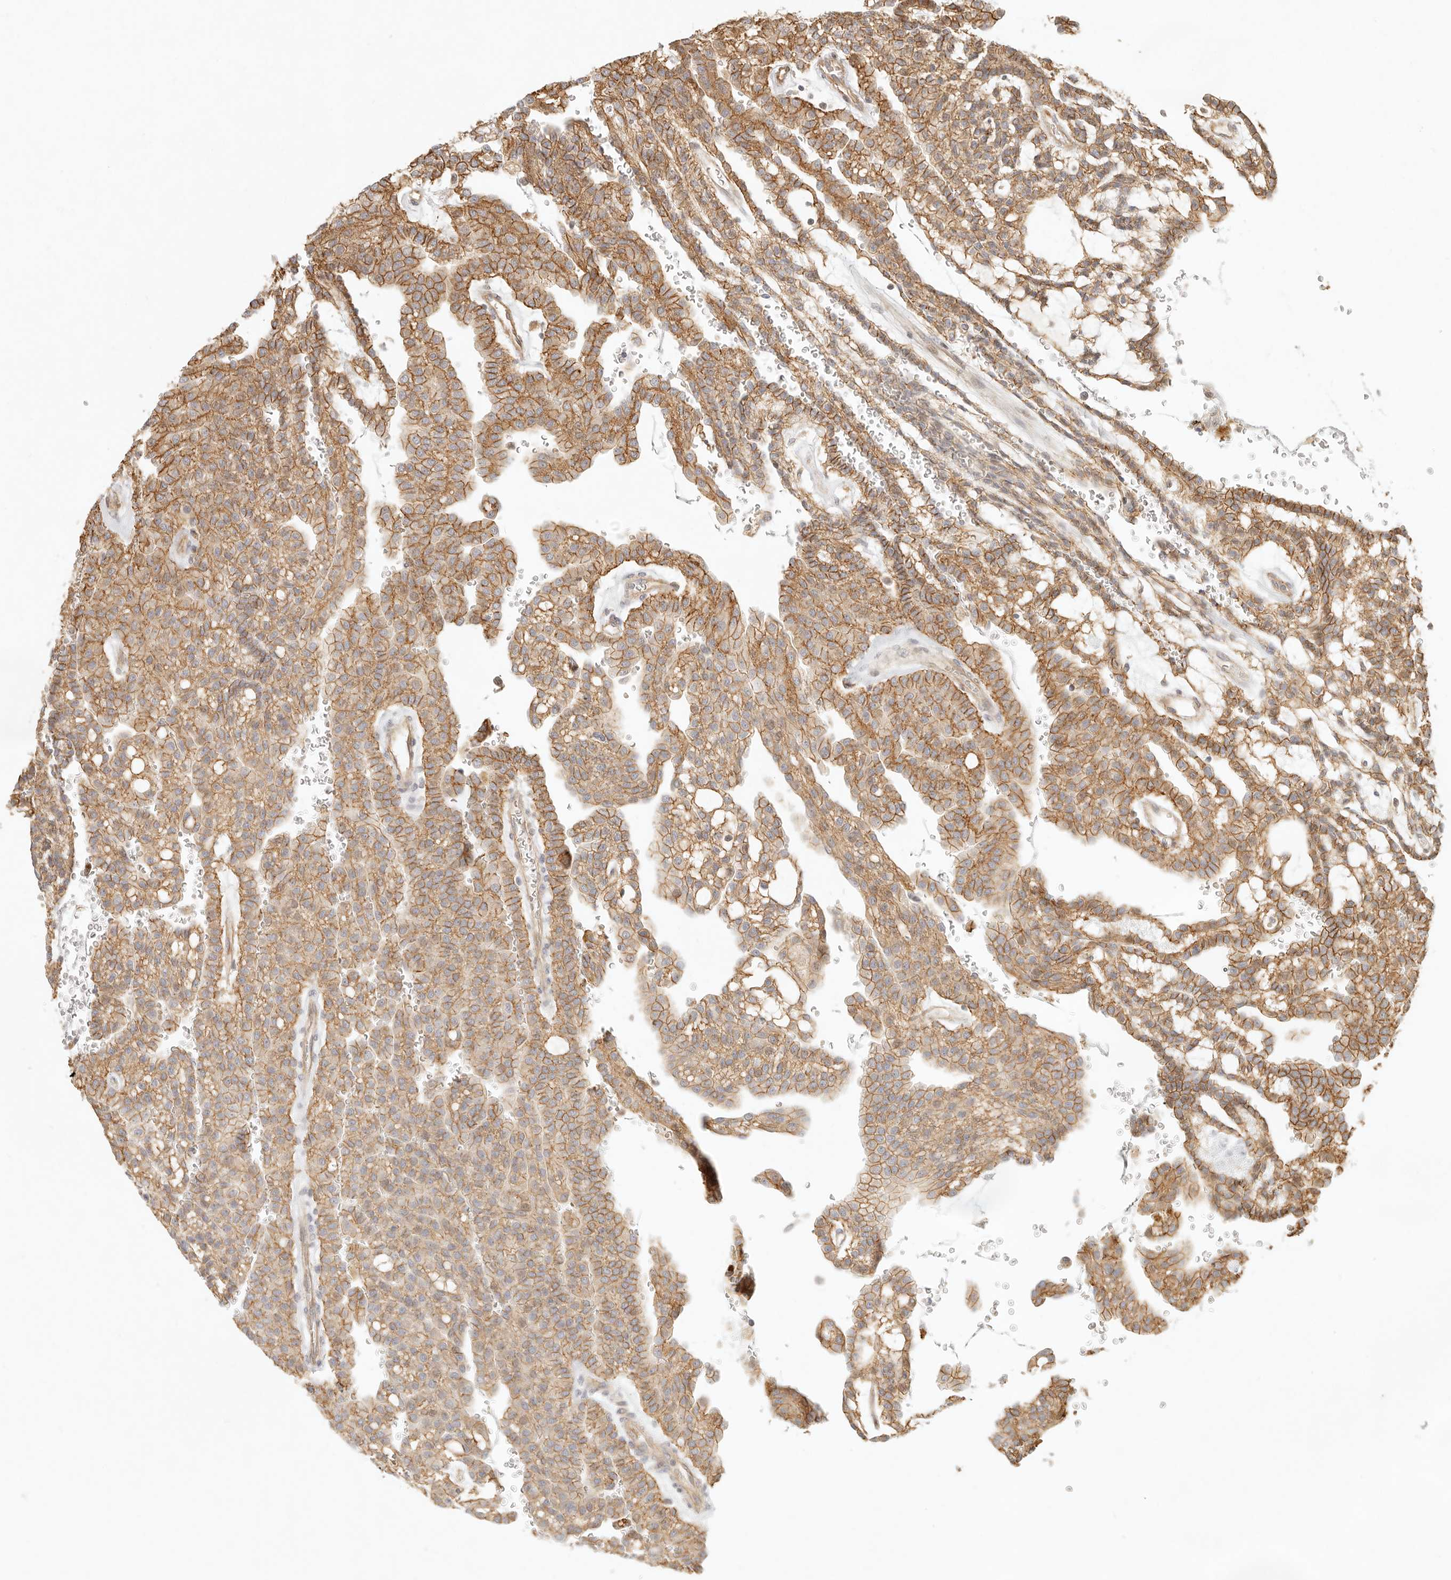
{"staining": {"intensity": "moderate", "quantity": ">75%", "location": "cytoplasmic/membranous"}, "tissue": "renal cancer", "cell_type": "Tumor cells", "image_type": "cancer", "snomed": [{"axis": "morphology", "description": "Adenocarcinoma, NOS"}, {"axis": "topography", "description": "Kidney"}], "caption": "Immunohistochemical staining of adenocarcinoma (renal) displays medium levels of moderate cytoplasmic/membranous protein staining in approximately >75% of tumor cells. (Brightfield microscopy of DAB IHC at high magnification).", "gene": "KLHL38", "patient": {"sex": "male", "age": 63}}